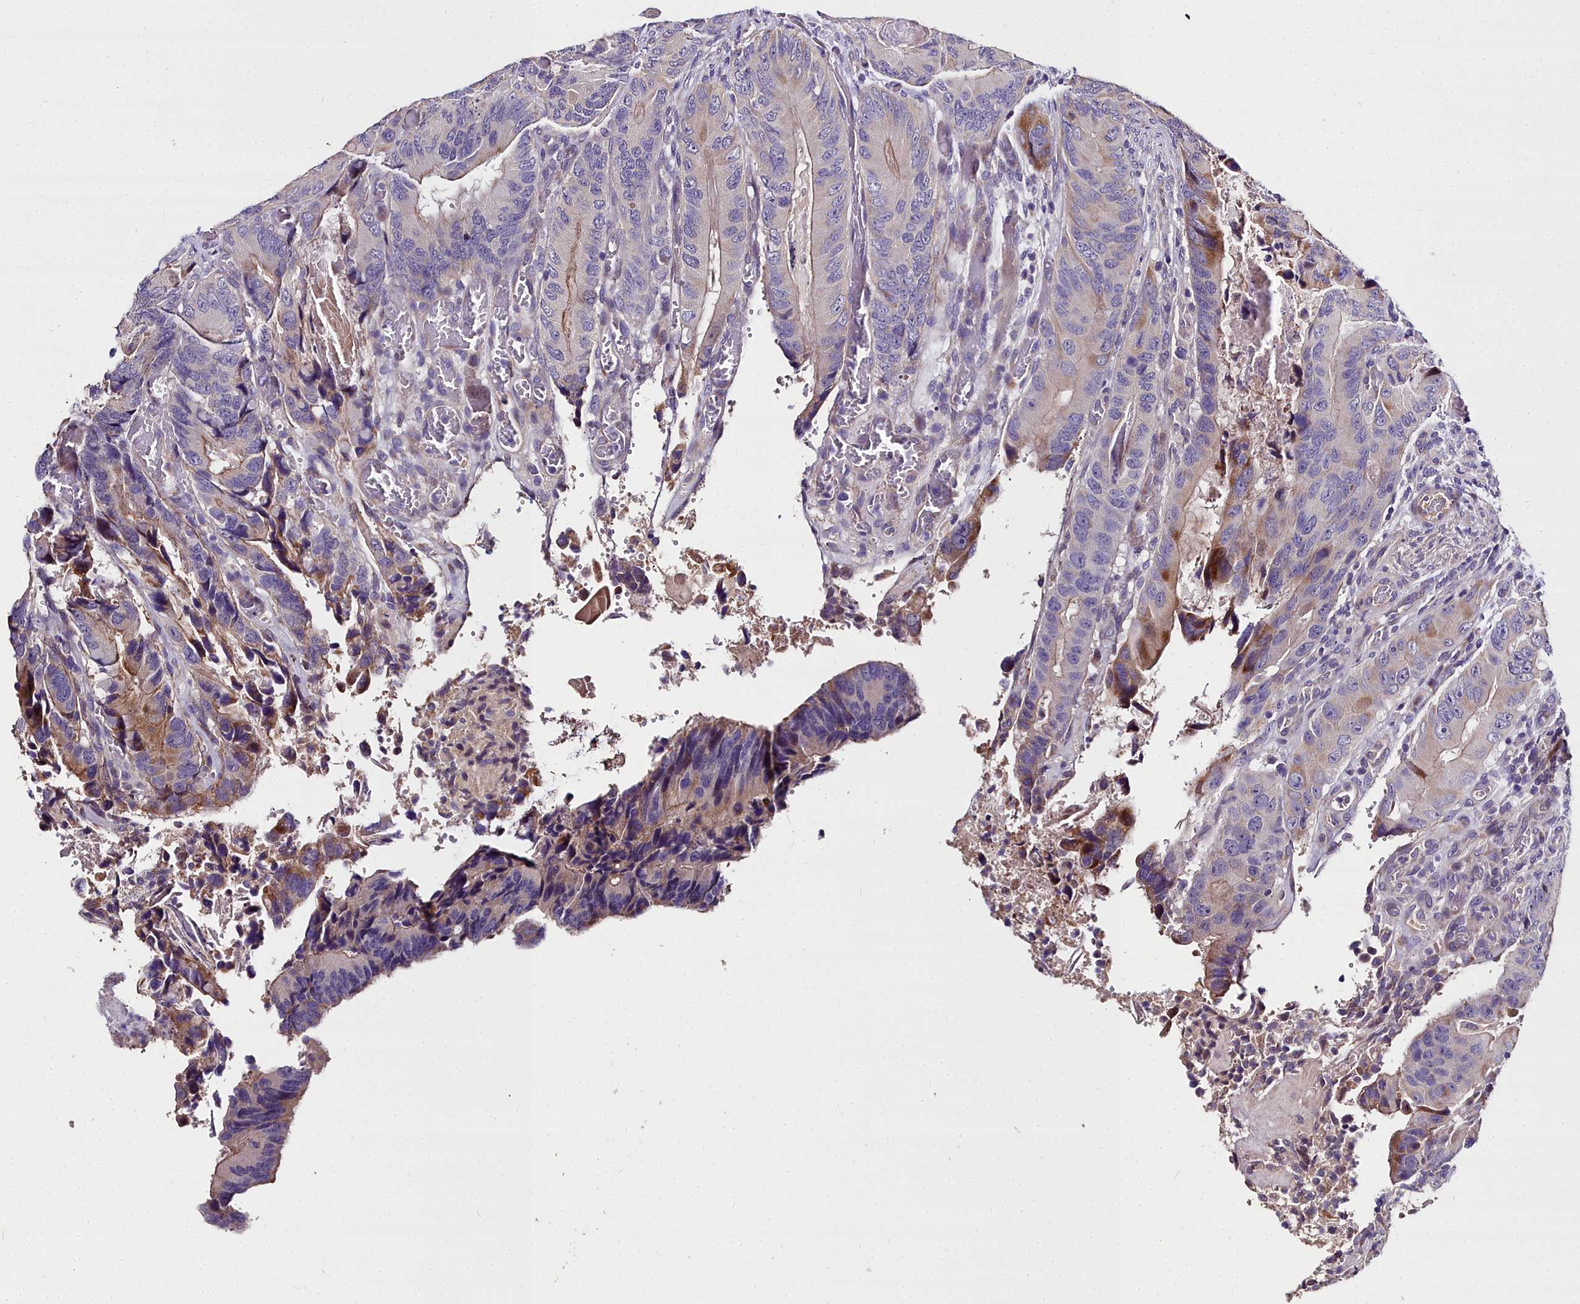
{"staining": {"intensity": "moderate", "quantity": "<25%", "location": "cytoplasmic/membranous"}, "tissue": "colorectal cancer", "cell_type": "Tumor cells", "image_type": "cancer", "snomed": [{"axis": "morphology", "description": "Adenocarcinoma, NOS"}, {"axis": "topography", "description": "Colon"}], "caption": "Immunohistochemical staining of human colorectal cancer (adenocarcinoma) reveals low levels of moderate cytoplasmic/membranous staining in about <25% of tumor cells.", "gene": "NT5M", "patient": {"sex": "male", "age": 84}}